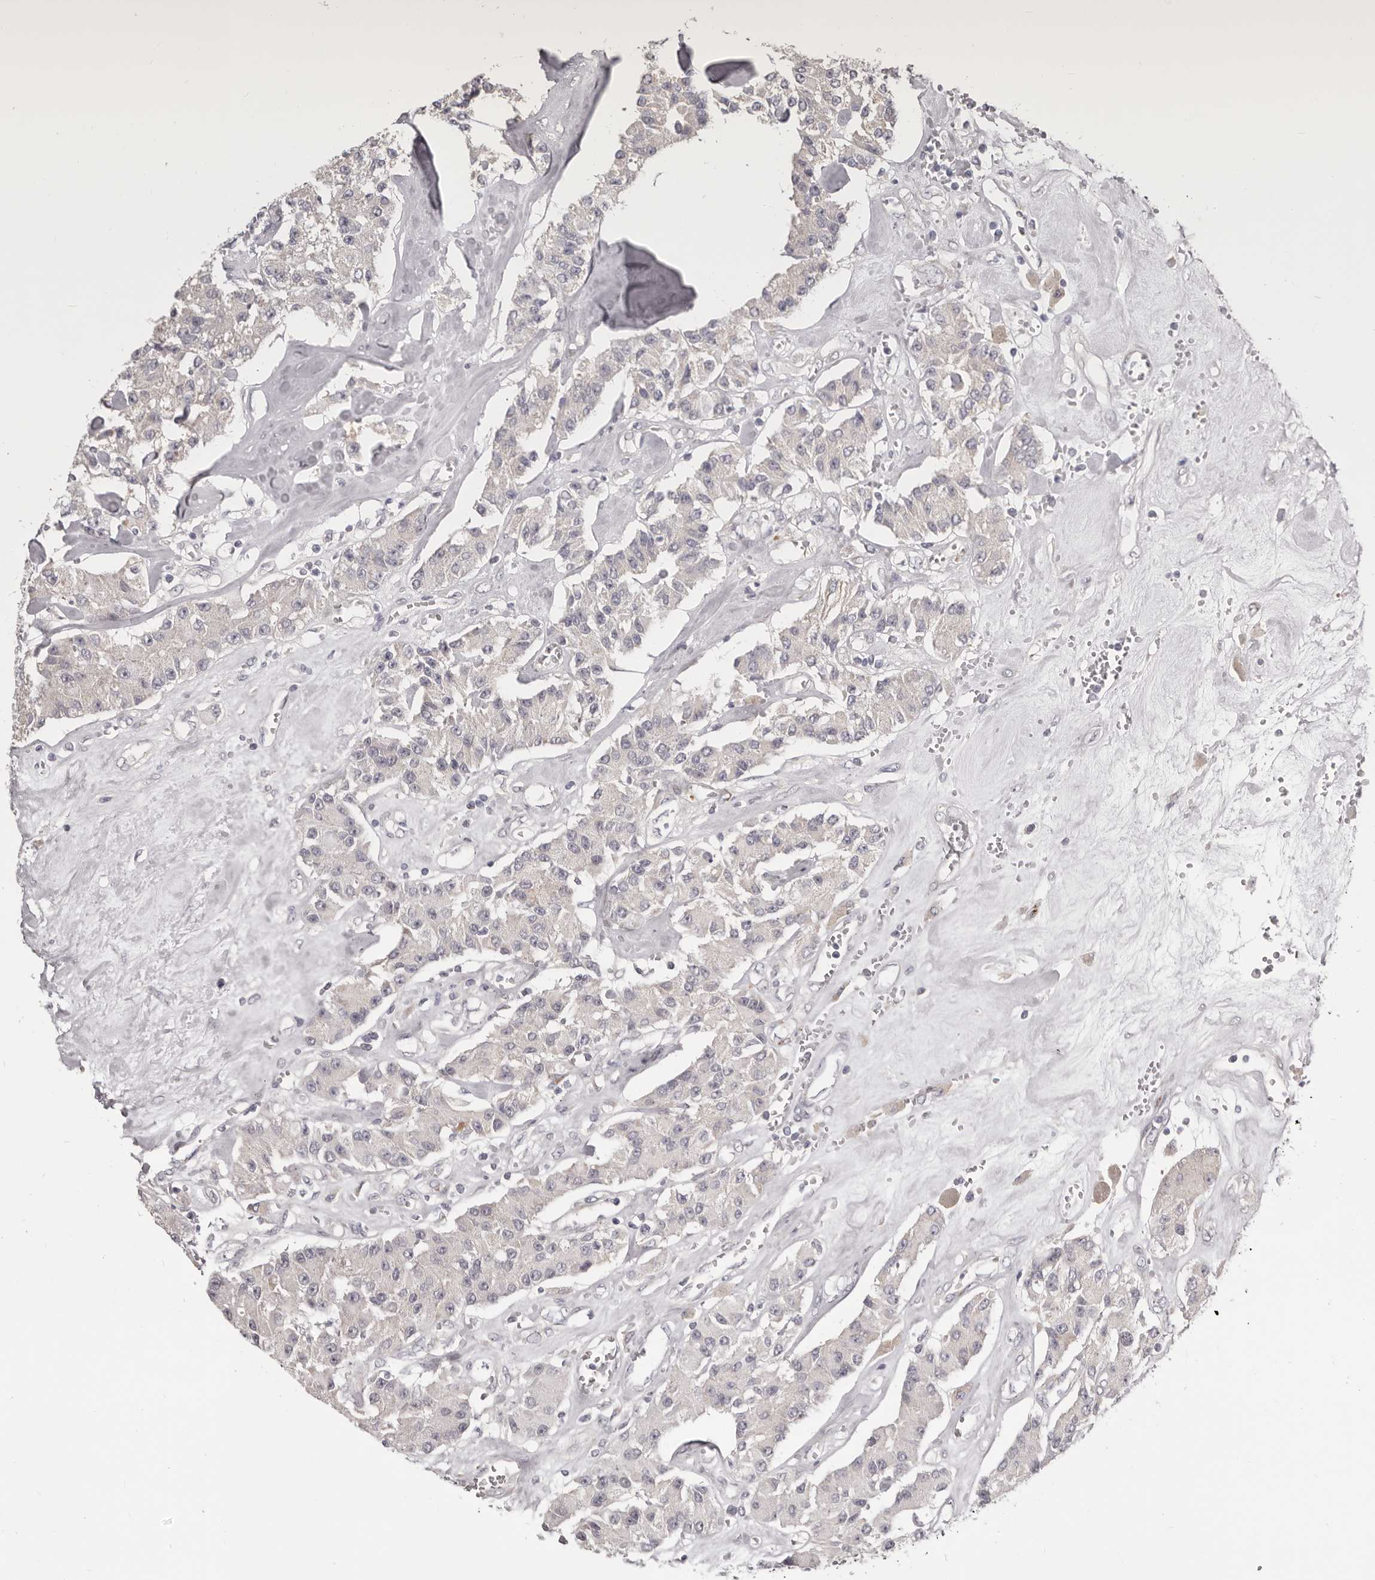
{"staining": {"intensity": "negative", "quantity": "none", "location": "none"}, "tissue": "carcinoid", "cell_type": "Tumor cells", "image_type": "cancer", "snomed": [{"axis": "morphology", "description": "Carcinoid, malignant, NOS"}, {"axis": "topography", "description": "Pancreas"}], "caption": "This is an immunohistochemistry (IHC) photomicrograph of carcinoid. There is no expression in tumor cells.", "gene": "OTUD3", "patient": {"sex": "male", "age": 41}}